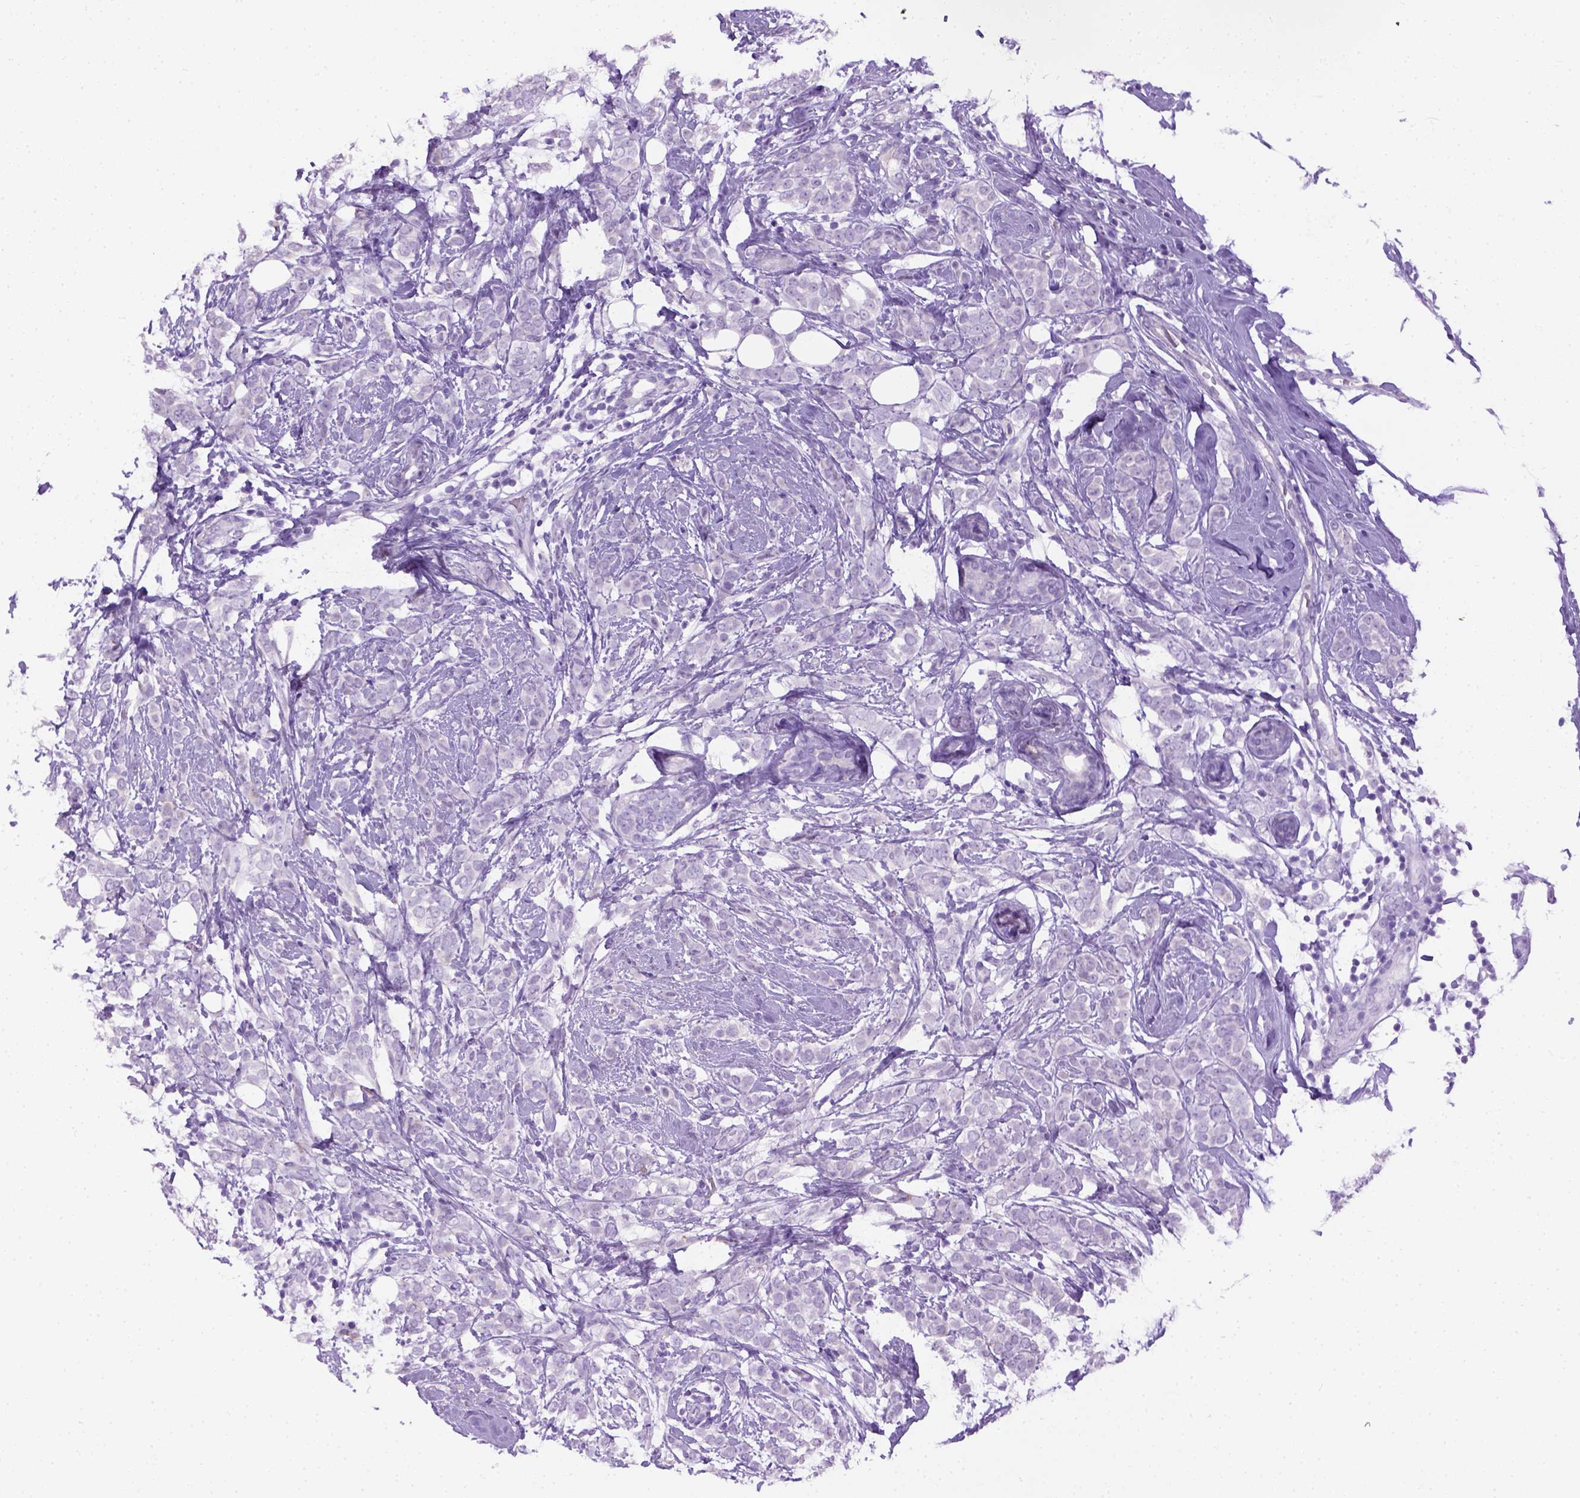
{"staining": {"intensity": "negative", "quantity": "none", "location": "none"}, "tissue": "breast cancer", "cell_type": "Tumor cells", "image_type": "cancer", "snomed": [{"axis": "morphology", "description": "Lobular carcinoma"}, {"axis": "topography", "description": "Breast"}], "caption": "IHC of breast cancer demonstrates no positivity in tumor cells.", "gene": "CYP24A1", "patient": {"sex": "female", "age": 49}}